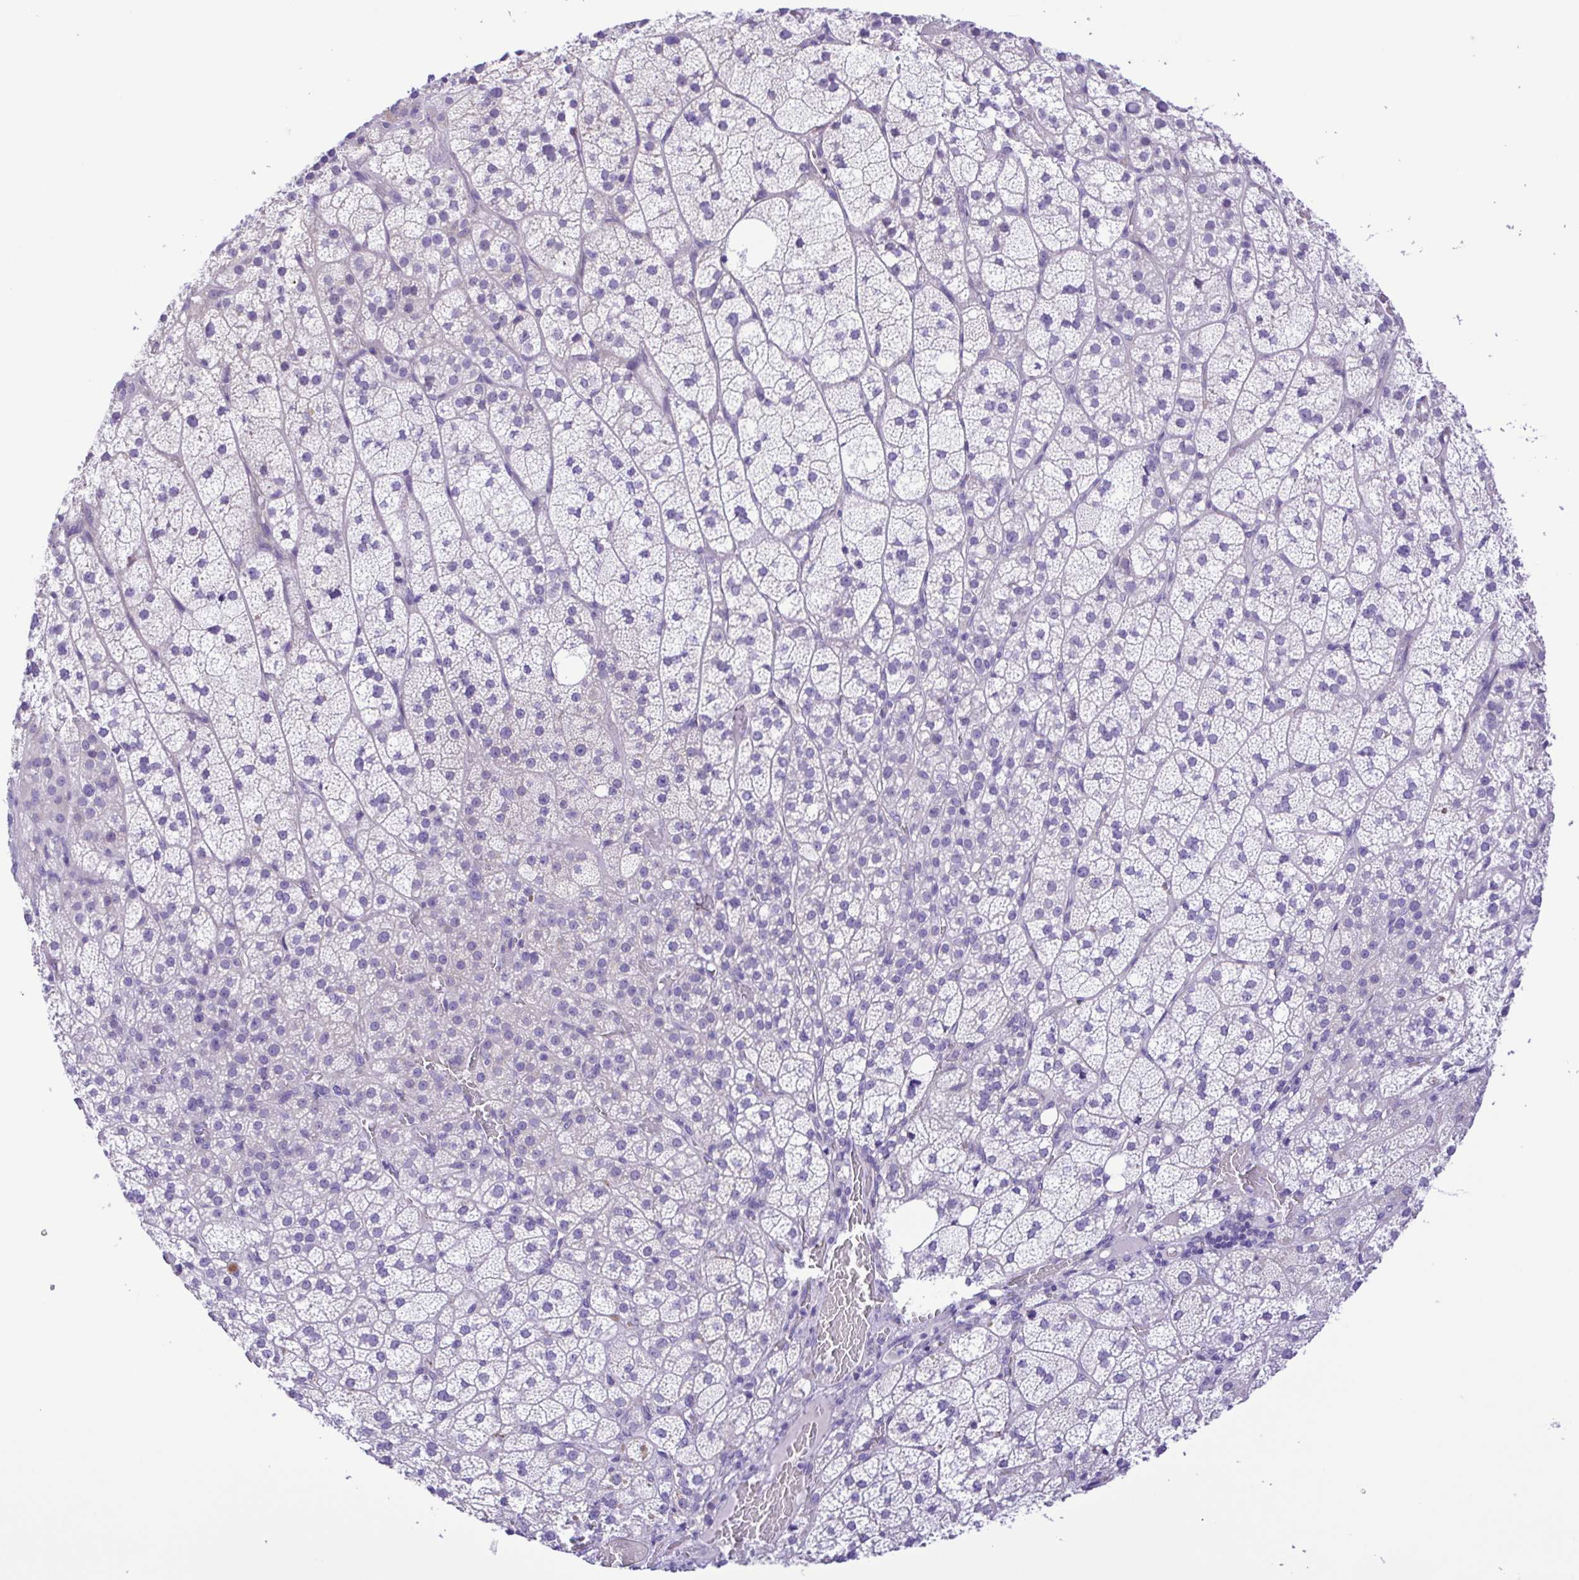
{"staining": {"intensity": "negative", "quantity": "none", "location": "none"}, "tissue": "adrenal gland", "cell_type": "Glandular cells", "image_type": "normal", "snomed": [{"axis": "morphology", "description": "Normal tissue, NOS"}, {"axis": "topography", "description": "Adrenal gland"}], "caption": "Glandular cells are negative for brown protein staining in unremarkable adrenal gland. (Immunohistochemistry, brightfield microscopy, high magnification).", "gene": "ISM2", "patient": {"sex": "female", "age": 60}}